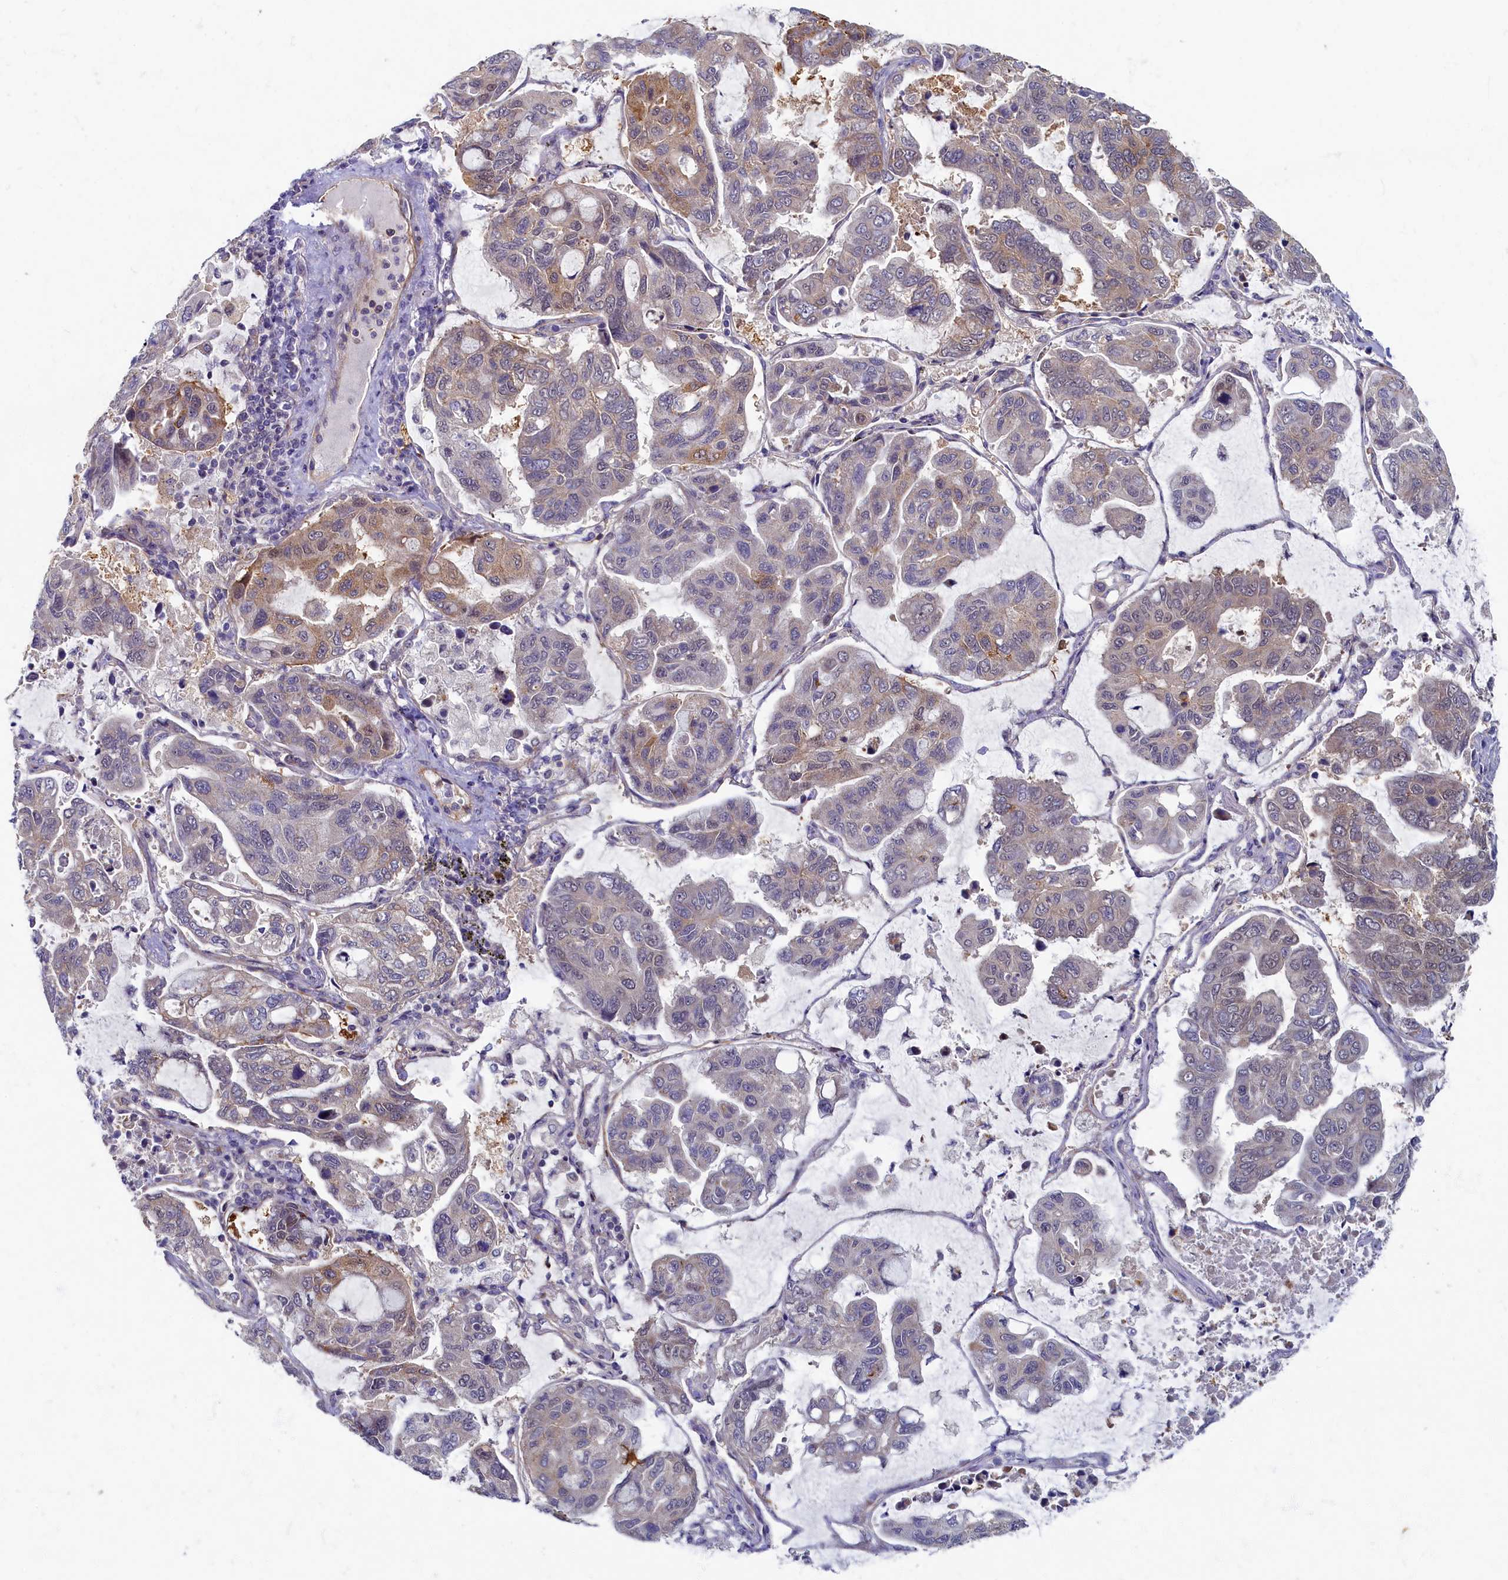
{"staining": {"intensity": "weak", "quantity": "<25%", "location": "cytoplasmic/membranous"}, "tissue": "lung cancer", "cell_type": "Tumor cells", "image_type": "cancer", "snomed": [{"axis": "morphology", "description": "Adenocarcinoma, NOS"}, {"axis": "topography", "description": "Lung"}], "caption": "Tumor cells are negative for brown protein staining in adenocarcinoma (lung). (DAB (3,3'-diaminobenzidine) immunohistochemistry (IHC), high magnification).", "gene": "WDR59", "patient": {"sex": "male", "age": 64}}